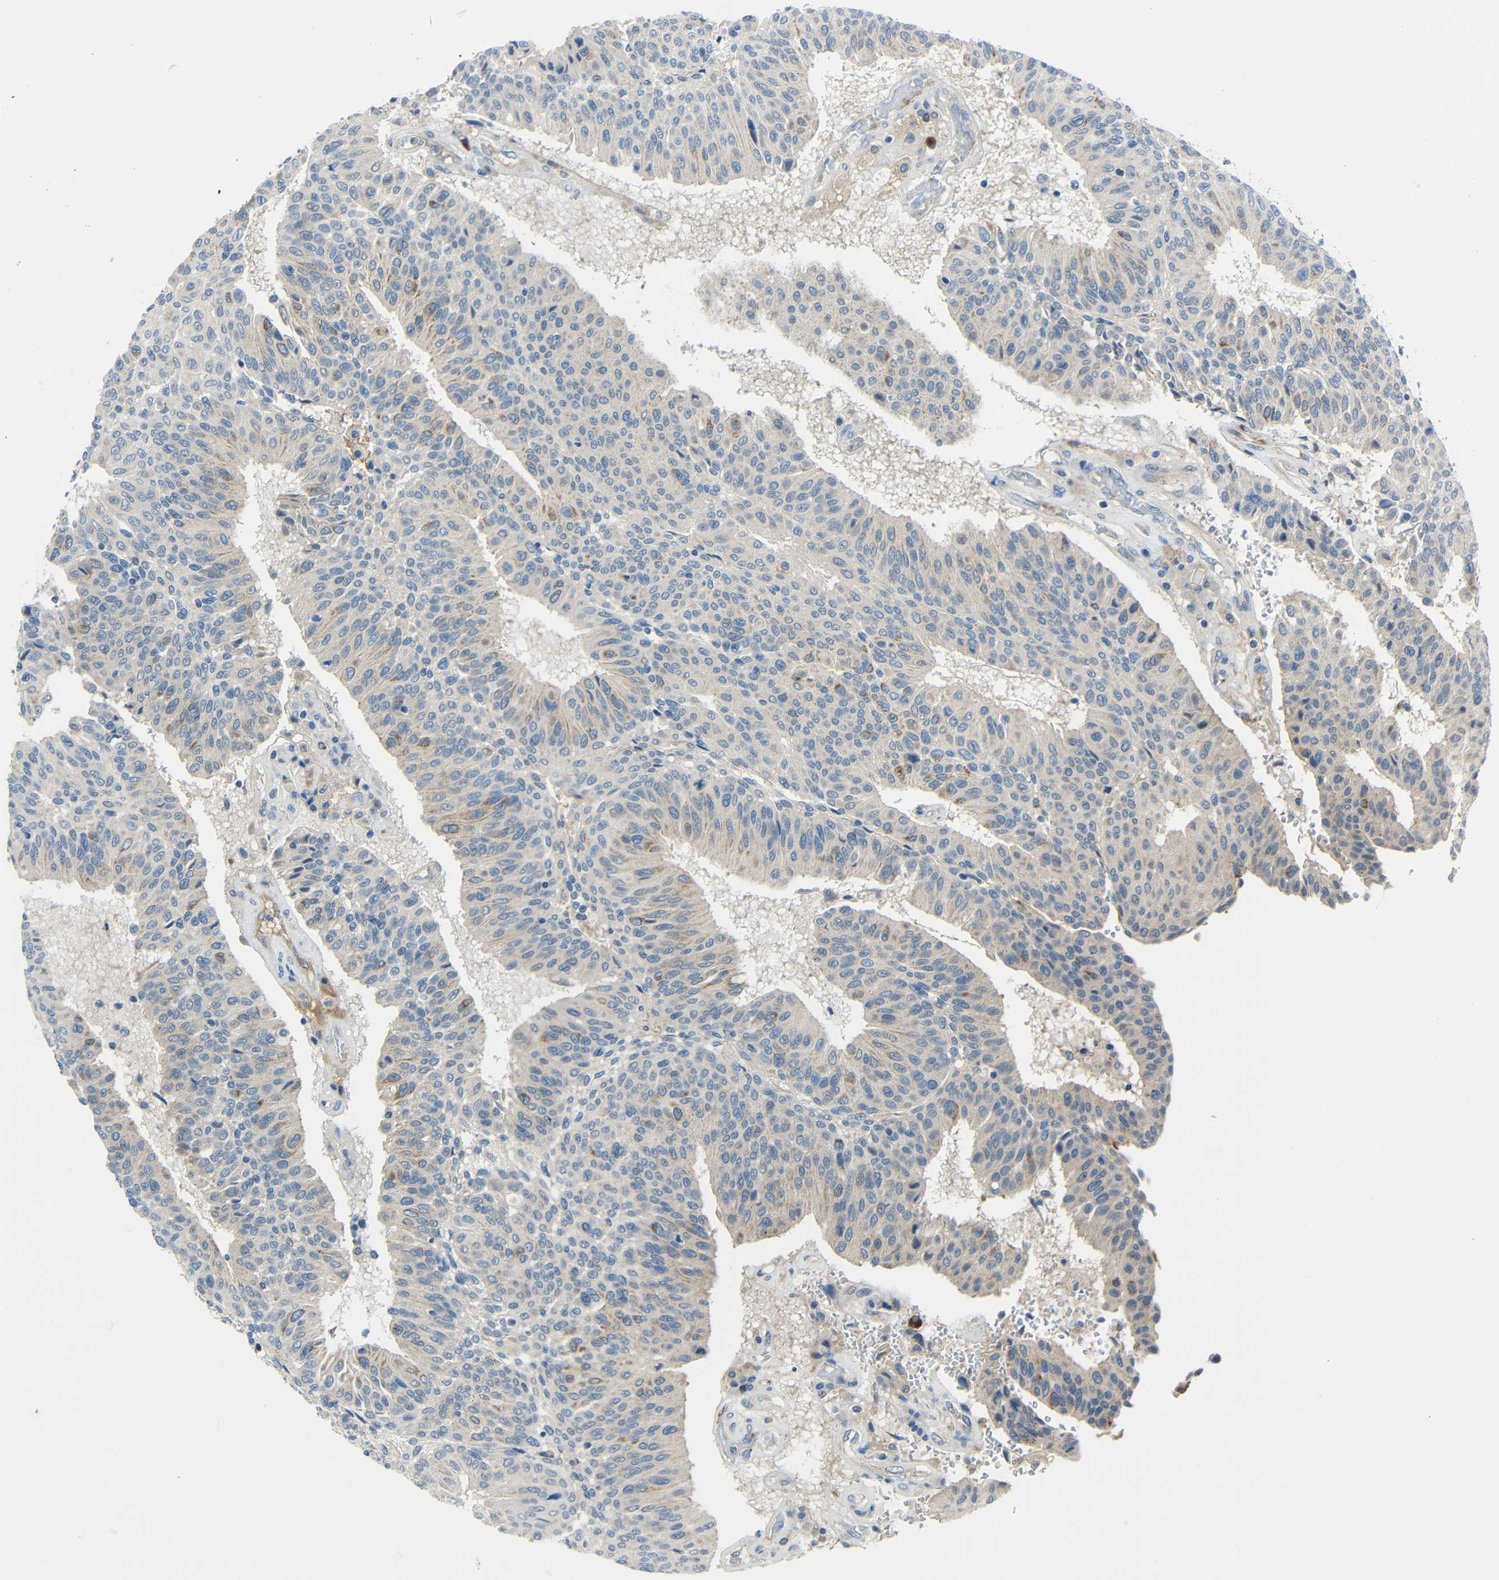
{"staining": {"intensity": "weak", "quantity": "25%-75%", "location": "cytoplasmic/membranous"}, "tissue": "urothelial cancer", "cell_type": "Tumor cells", "image_type": "cancer", "snomed": [{"axis": "morphology", "description": "Urothelial carcinoma, High grade"}, {"axis": "topography", "description": "Urinary bladder"}], "caption": "IHC photomicrograph of neoplastic tissue: urothelial cancer stained using immunohistochemistry displays low levels of weak protein expression localized specifically in the cytoplasmic/membranous of tumor cells, appearing as a cytoplasmic/membranous brown color.", "gene": "DCLK1", "patient": {"sex": "male", "age": 66}}